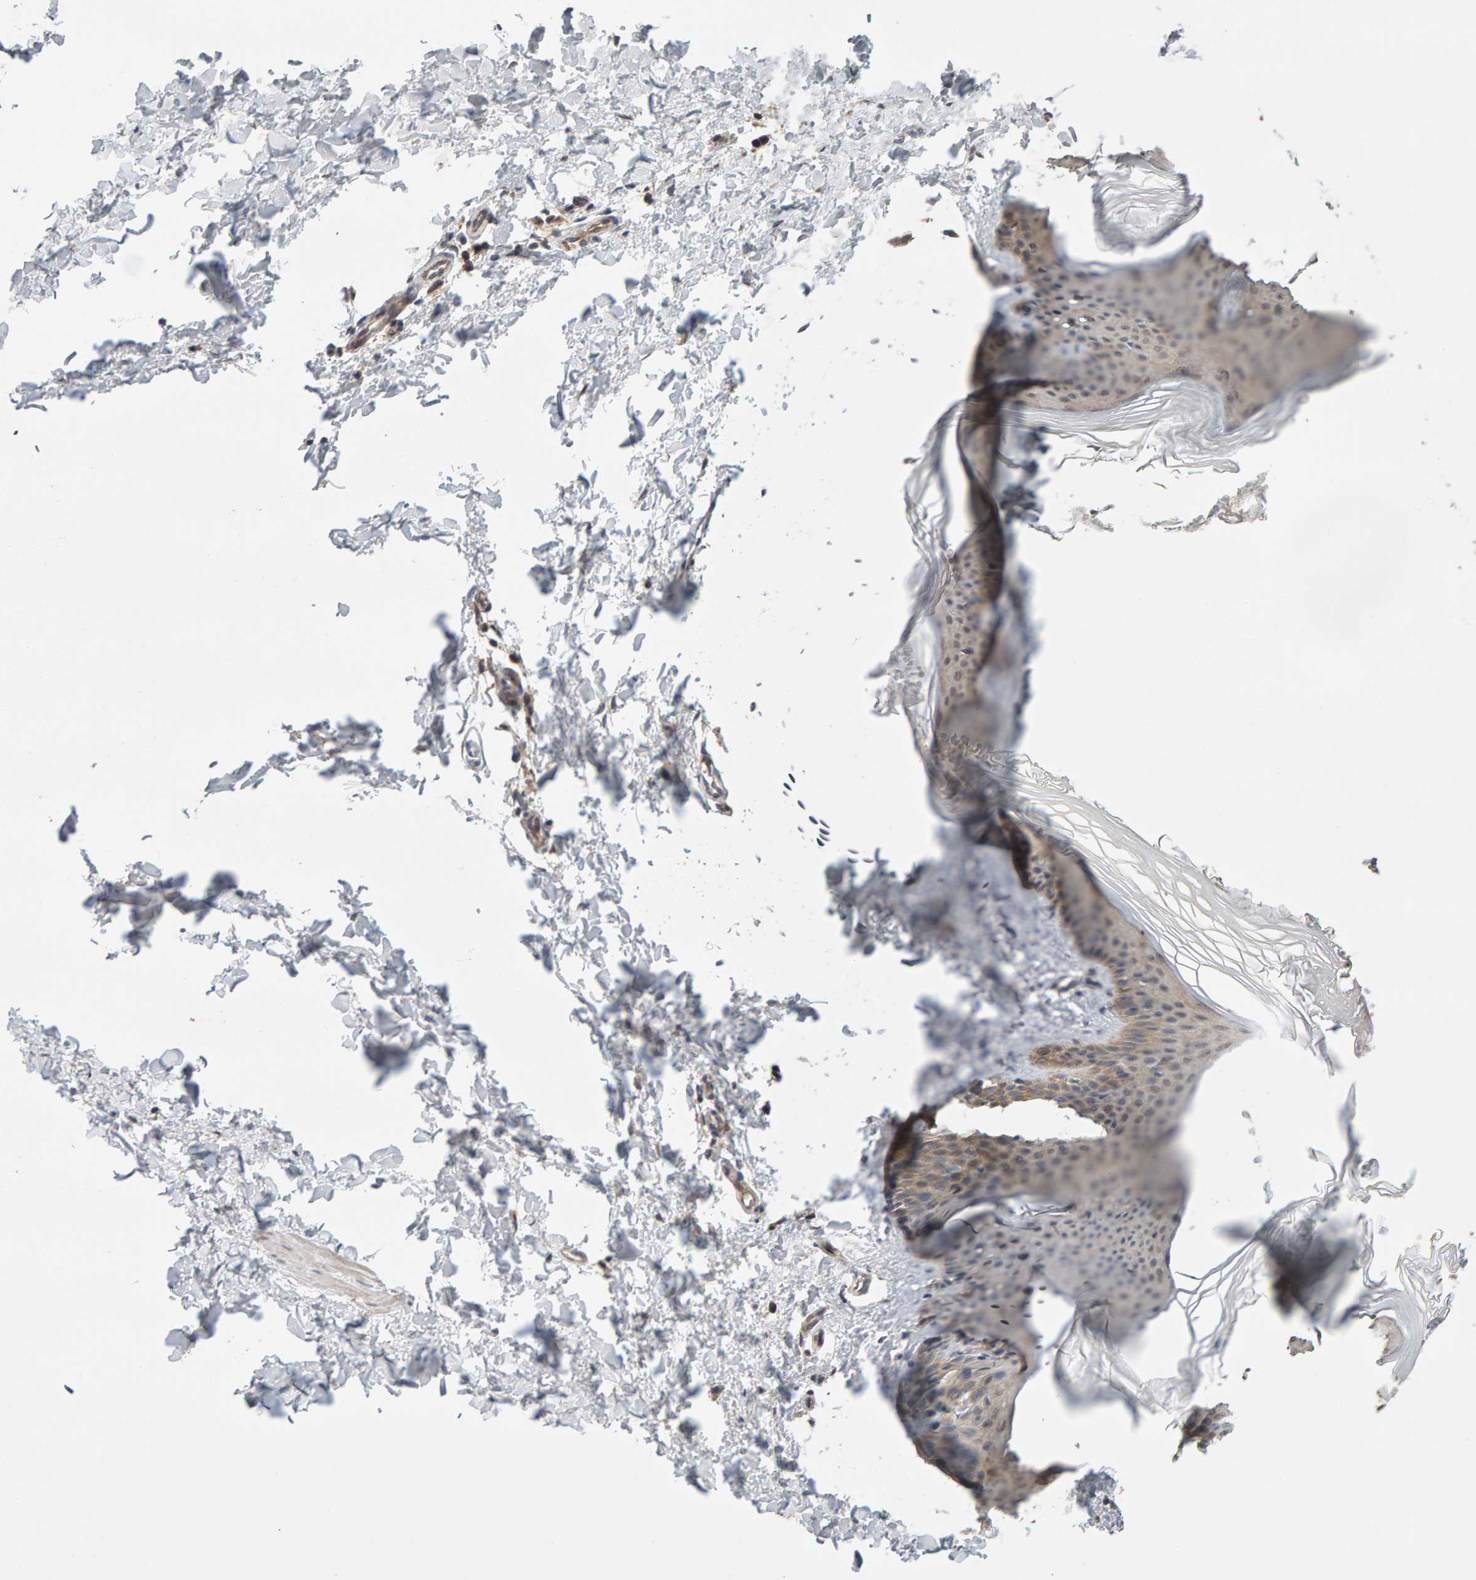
{"staining": {"intensity": "weak", "quantity": ">75%", "location": "cytoplasmic/membranous"}, "tissue": "skin", "cell_type": "Fibroblasts", "image_type": "normal", "snomed": [{"axis": "morphology", "description": "Normal tissue, NOS"}, {"axis": "topography", "description": "Skin"}], "caption": "Immunohistochemistry (IHC) of unremarkable human skin reveals low levels of weak cytoplasmic/membranous expression in about >75% of fibroblasts.", "gene": "DNAJC7", "patient": {"sex": "female", "age": 27}}